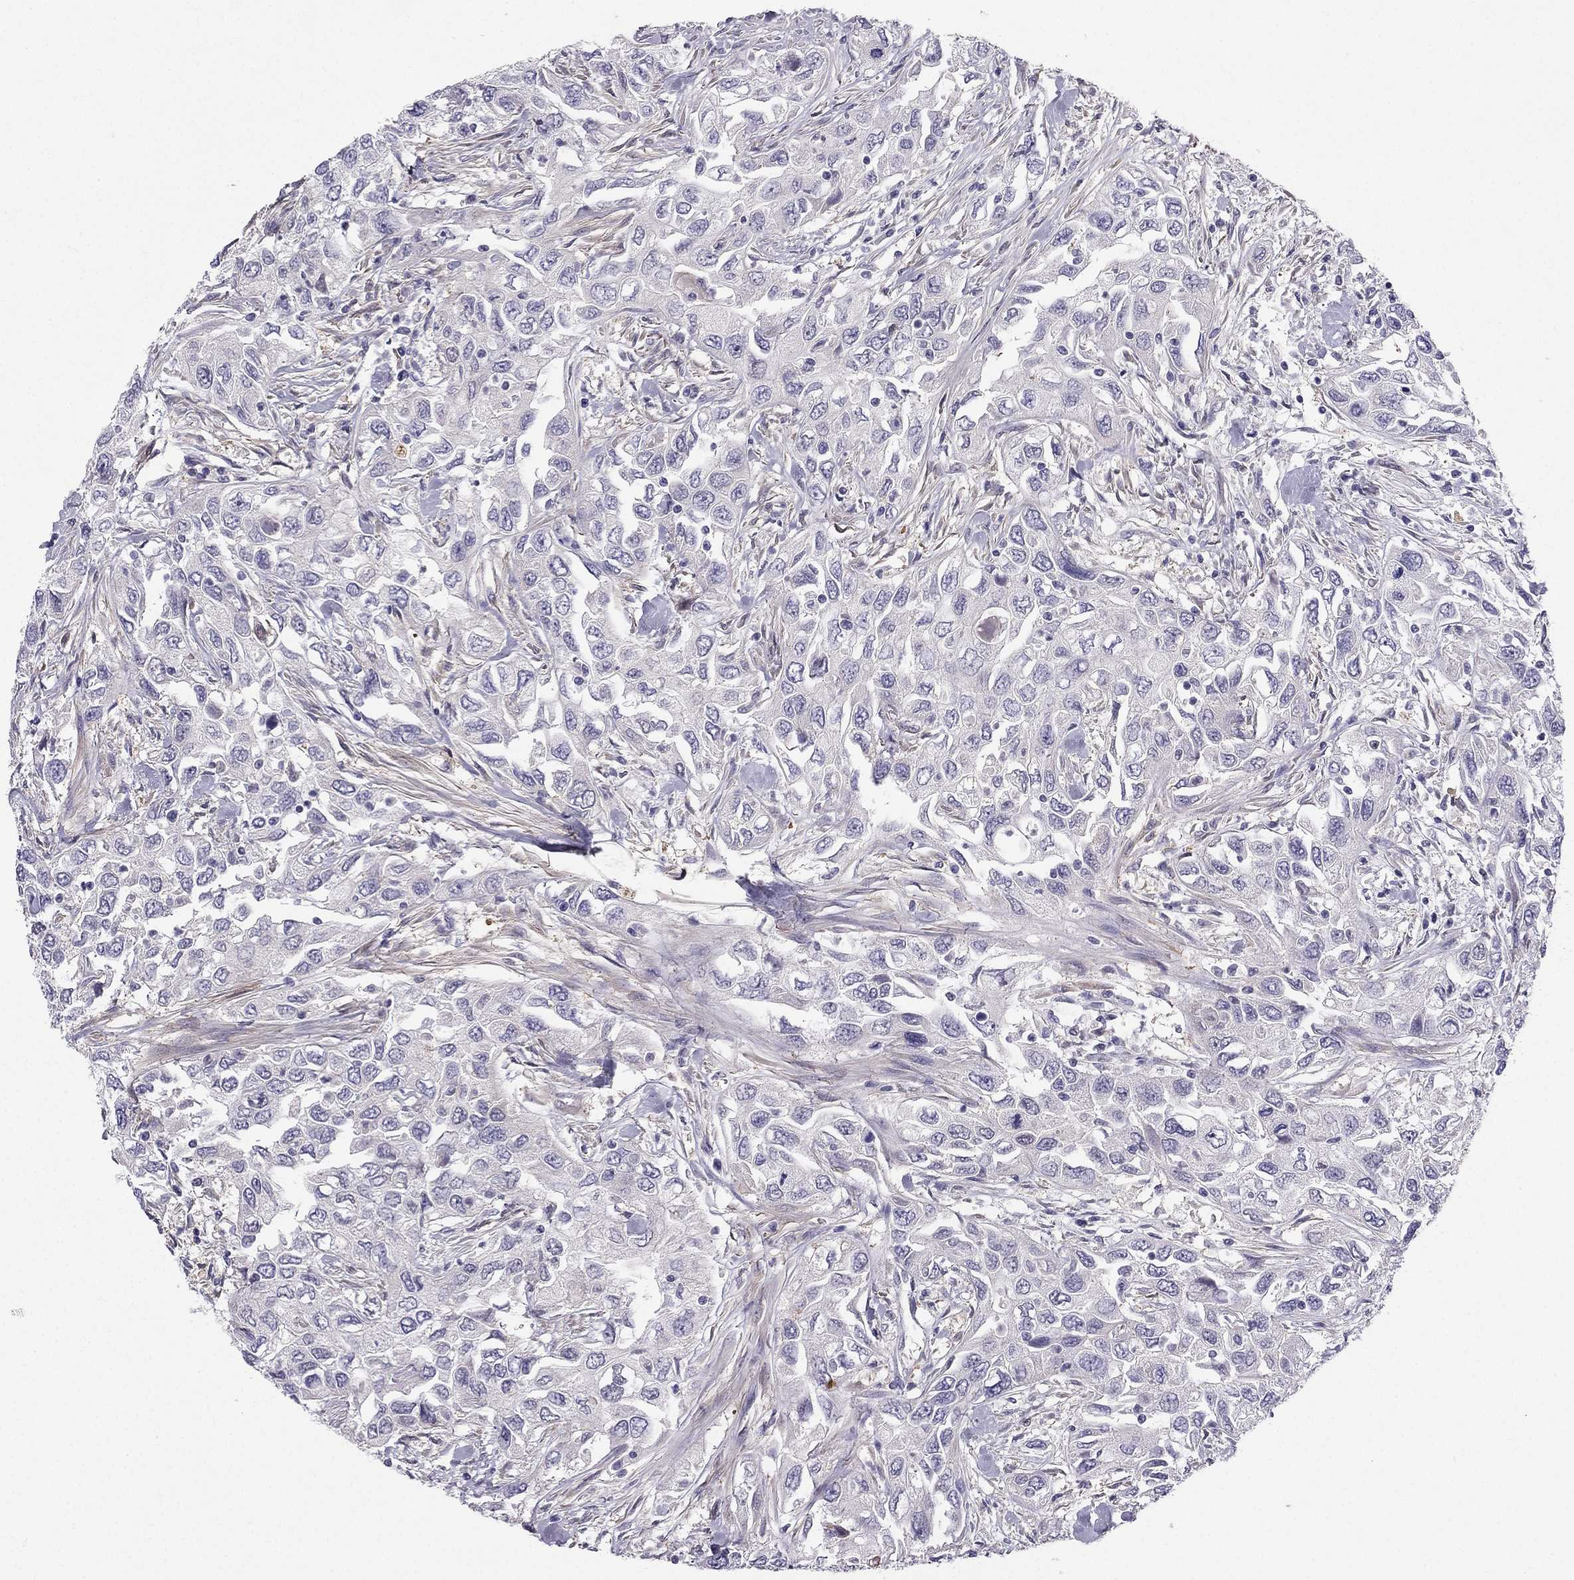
{"staining": {"intensity": "negative", "quantity": "none", "location": "none"}, "tissue": "urothelial cancer", "cell_type": "Tumor cells", "image_type": "cancer", "snomed": [{"axis": "morphology", "description": "Urothelial carcinoma, High grade"}, {"axis": "topography", "description": "Urinary bladder"}], "caption": "Immunohistochemistry histopathology image of urothelial cancer stained for a protein (brown), which displays no staining in tumor cells.", "gene": "SYT5", "patient": {"sex": "male", "age": 76}}